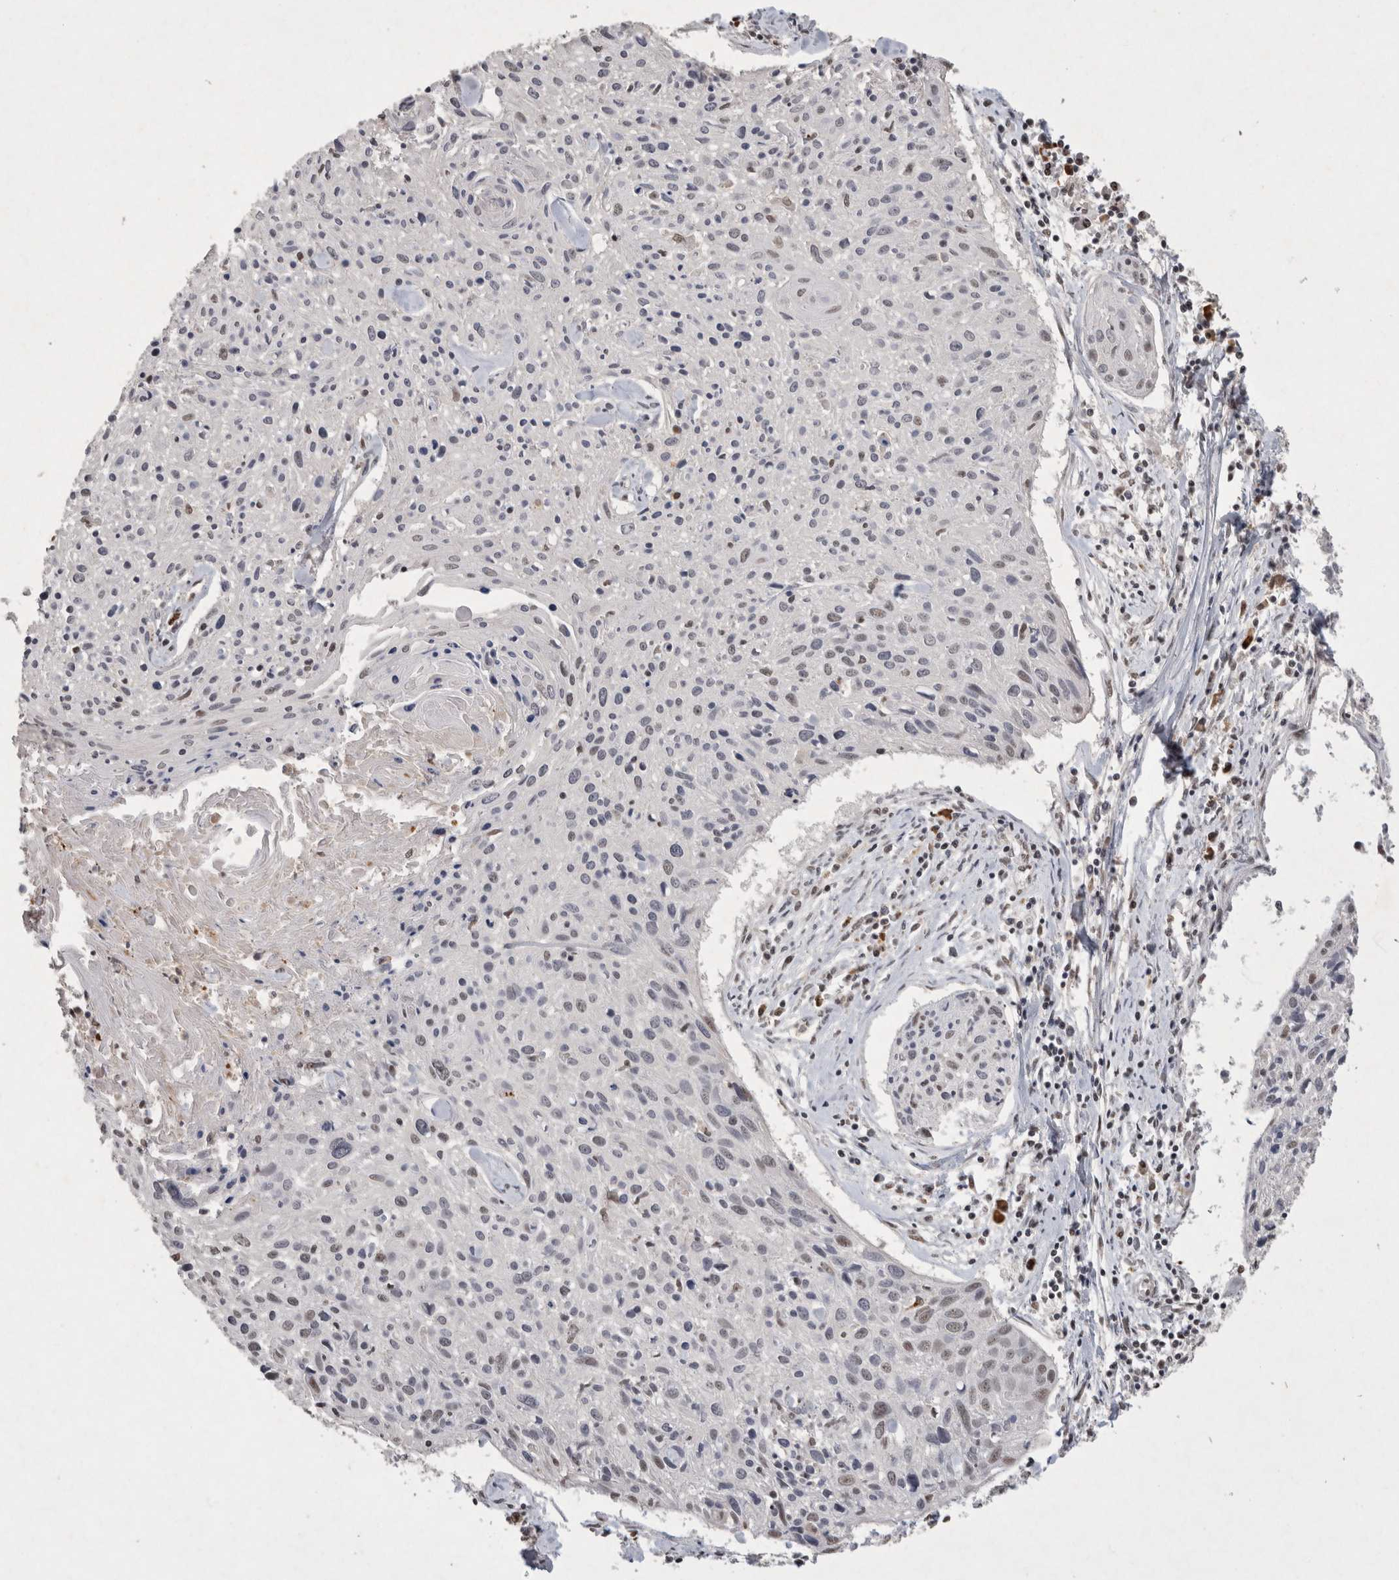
{"staining": {"intensity": "negative", "quantity": "none", "location": "none"}, "tissue": "cervical cancer", "cell_type": "Tumor cells", "image_type": "cancer", "snomed": [{"axis": "morphology", "description": "Squamous cell carcinoma, NOS"}, {"axis": "topography", "description": "Cervix"}], "caption": "Immunohistochemistry (IHC) of human cervical cancer (squamous cell carcinoma) exhibits no positivity in tumor cells. (DAB (3,3'-diaminobenzidine) immunohistochemistry (IHC) visualized using brightfield microscopy, high magnification).", "gene": "XRCC5", "patient": {"sex": "female", "age": 51}}